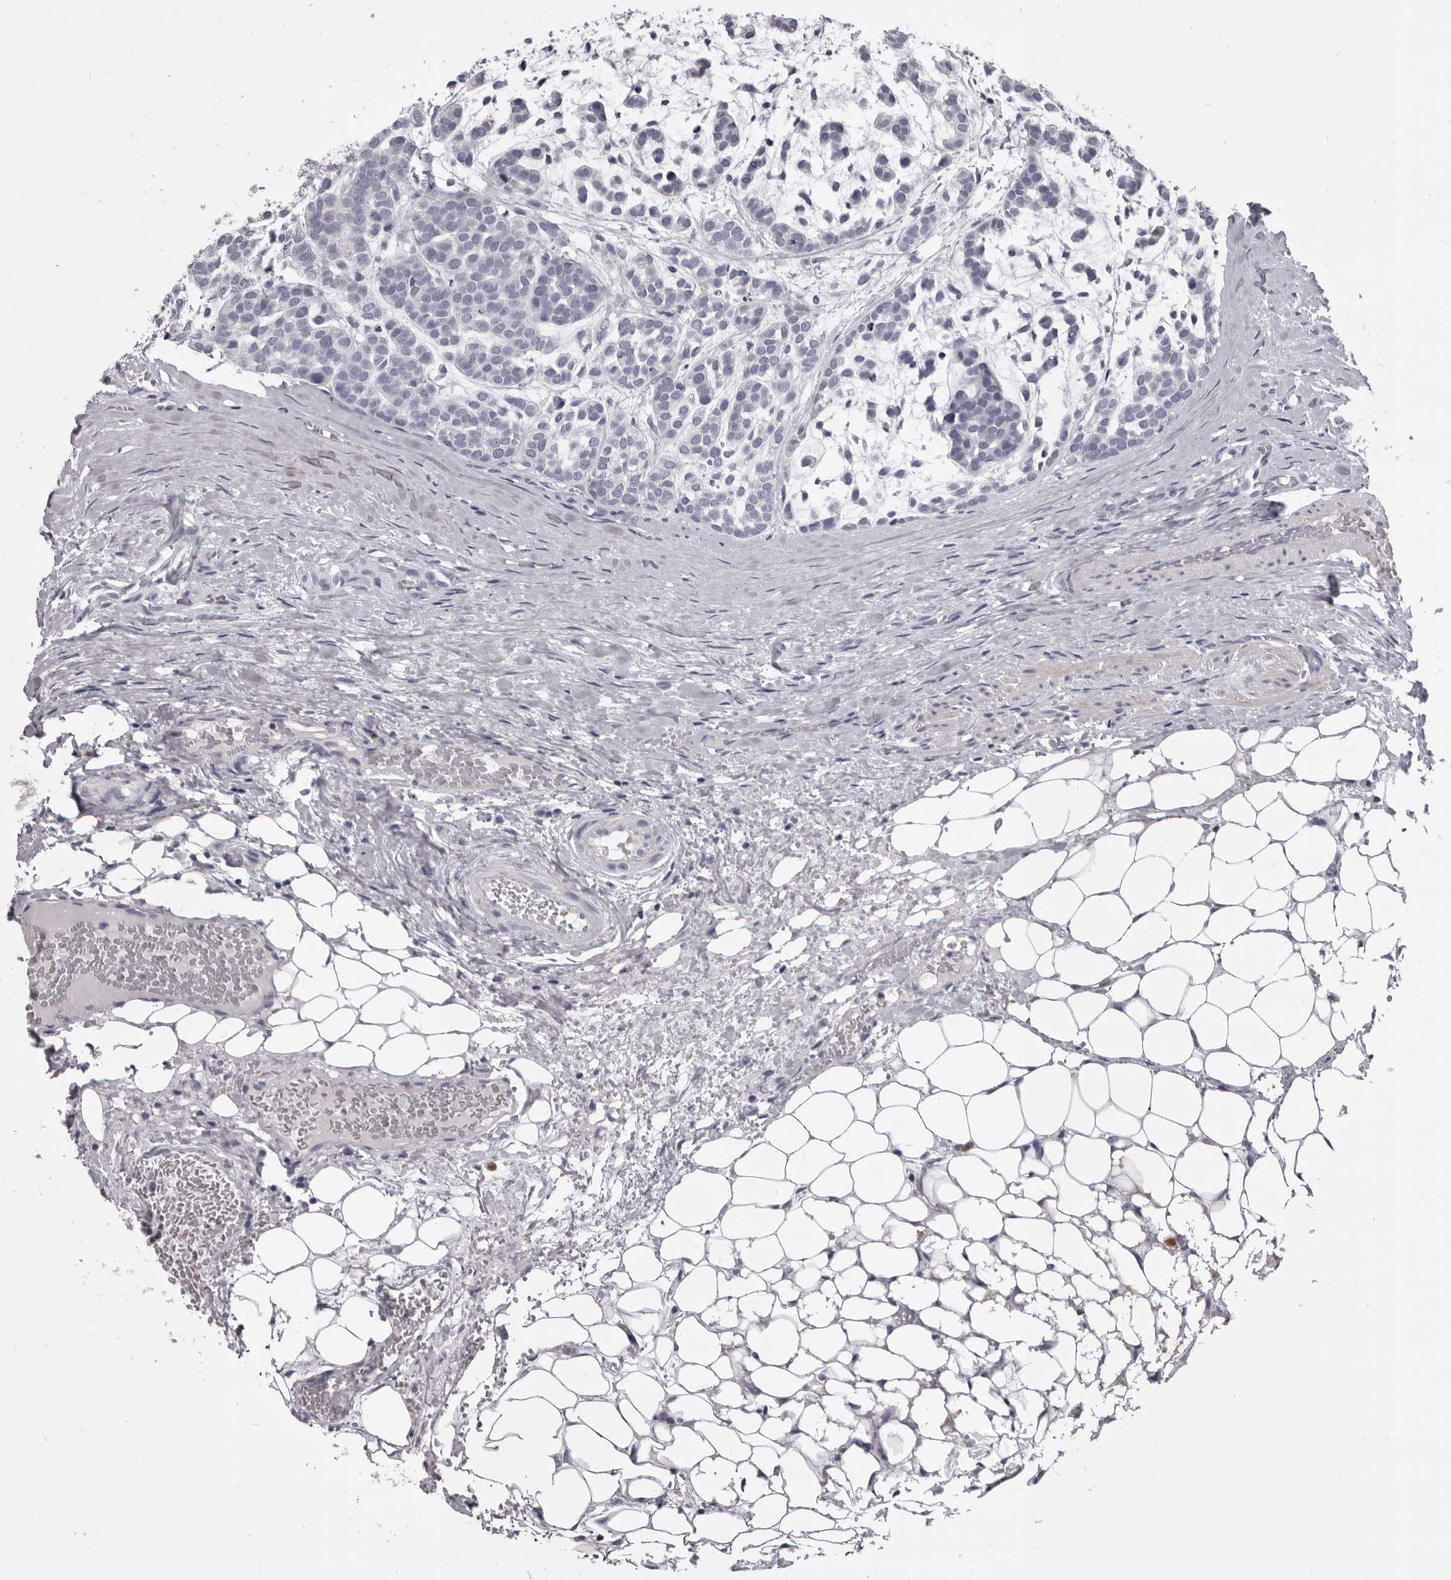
{"staining": {"intensity": "negative", "quantity": "none", "location": "none"}, "tissue": "head and neck cancer", "cell_type": "Tumor cells", "image_type": "cancer", "snomed": [{"axis": "morphology", "description": "Adenocarcinoma, NOS"}, {"axis": "morphology", "description": "Adenoma, NOS"}, {"axis": "topography", "description": "Head-Neck"}], "caption": "Protein analysis of head and neck cancer exhibits no significant staining in tumor cells. (DAB (3,3'-diaminobenzidine) IHC visualized using brightfield microscopy, high magnification).", "gene": "GZMH", "patient": {"sex": "female", "age": 55}}